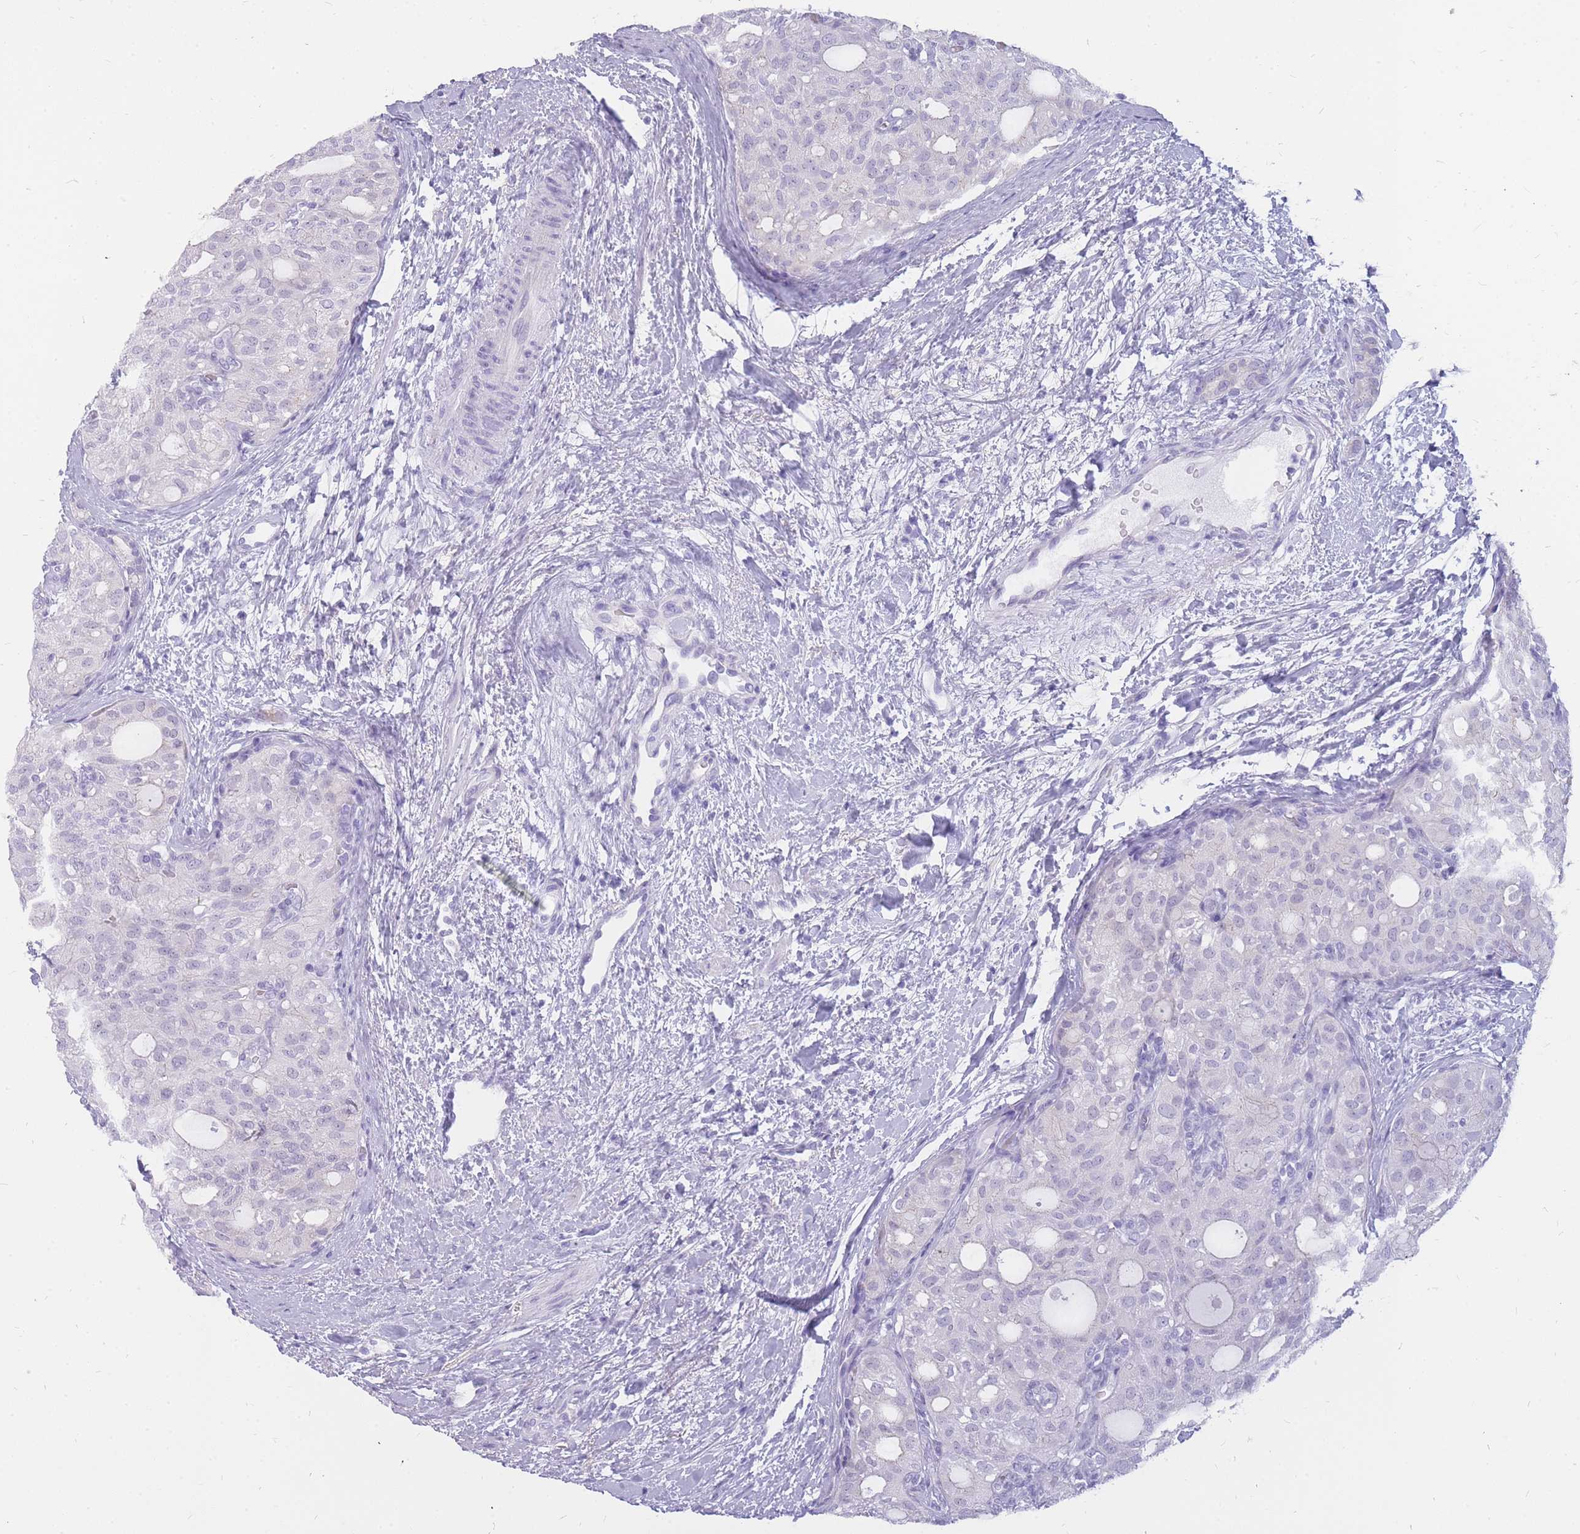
{"staining": {"intensity": "negative", "quantity": "none", "location": "none"}, "tissue": "thyroid cancer", "cell_type": "Tumor cells", "image_type": "cancer", "snomed": [{"axis": "morphology", "description": "Follicular adenoma carcinoma, NOS"}, {"axis": "topography", "description": "Thyroid gland"}], "caption": "Tumor cells are negative for protein expression in human thyroid cancer.", "gene": "INS", "patient": {"sex": "male", "age": 75}}